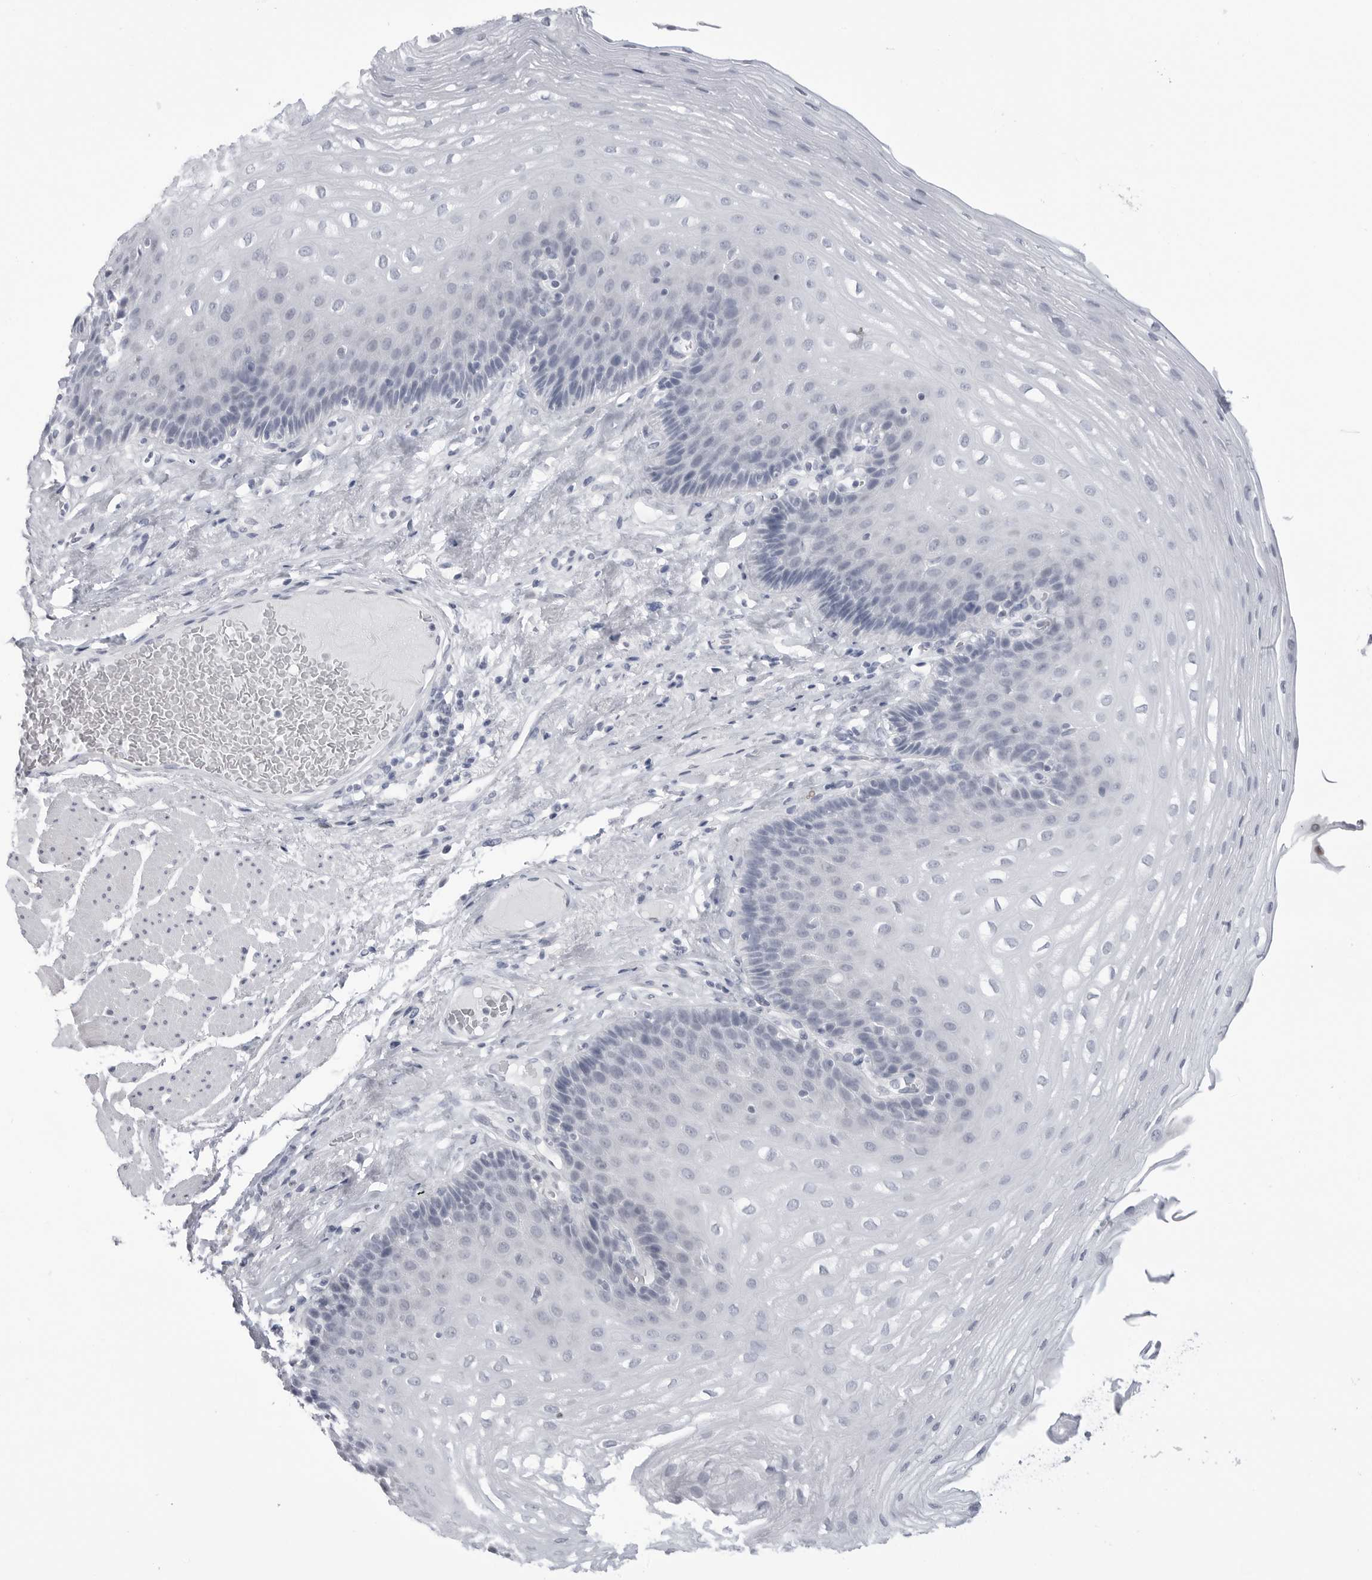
{"staining": {"intensity": "negative", "quantity": "none", "location": "none"}, "tissue": "esophagus", "cell_type": "Squamous epithelial cells", "image_type": "normal", "snomed": [{"axis": "morphology", "description": "Normal tissue, NOS"}, {"axis": "topography", "description": "Esophagus"}], "caption": "This is an immunohistochemistry (IHC) histopathology image of unremarkable human esophagus. There is no staining in squamous epithelial cells.", "gene": "PGA3", "patient": {"sex": "female", "age": 66}}